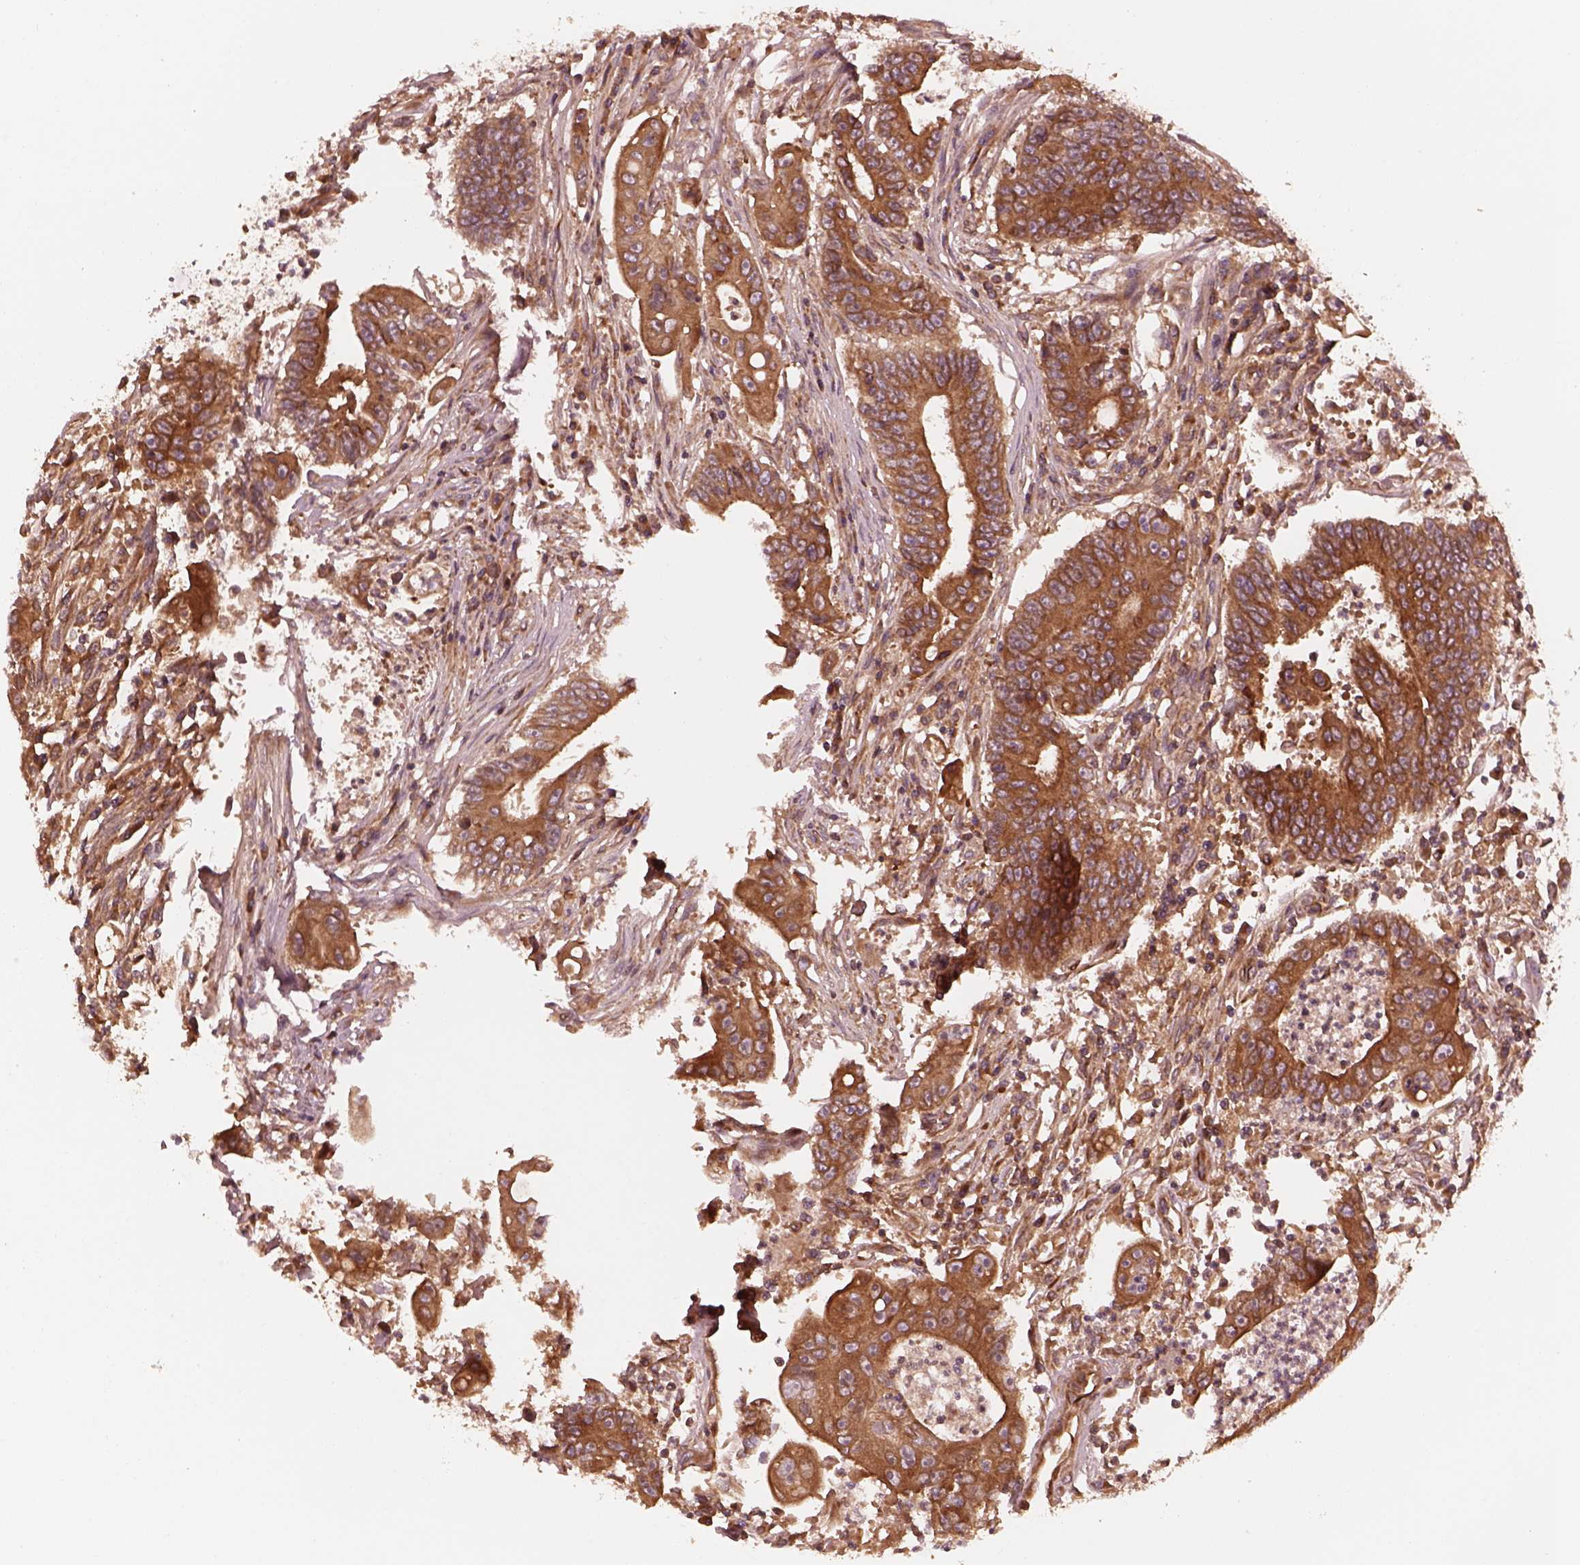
{"staining": {"intensity": "moderate", "quantity": ">75%", "location": "cytoplasmic/membranous"}, "tissue": "colorectal cancer", "cell_type": "Tumor cells", "image_type": "cancer", "snomed": [{"axis": "morphology", "description": "Adenocarcinoma, NOS"}, {"axis": "topography", "description": "Rectum"}], "caption": "Adenocarcinoma (colorectal) stained for a protein (brown) demonstrates moderate cytoplasmic/membranous positive staining in approximately >75% of tumor cells.", "gene": "PIK3R2", "patient": {"sex": "male", "age": 54}}